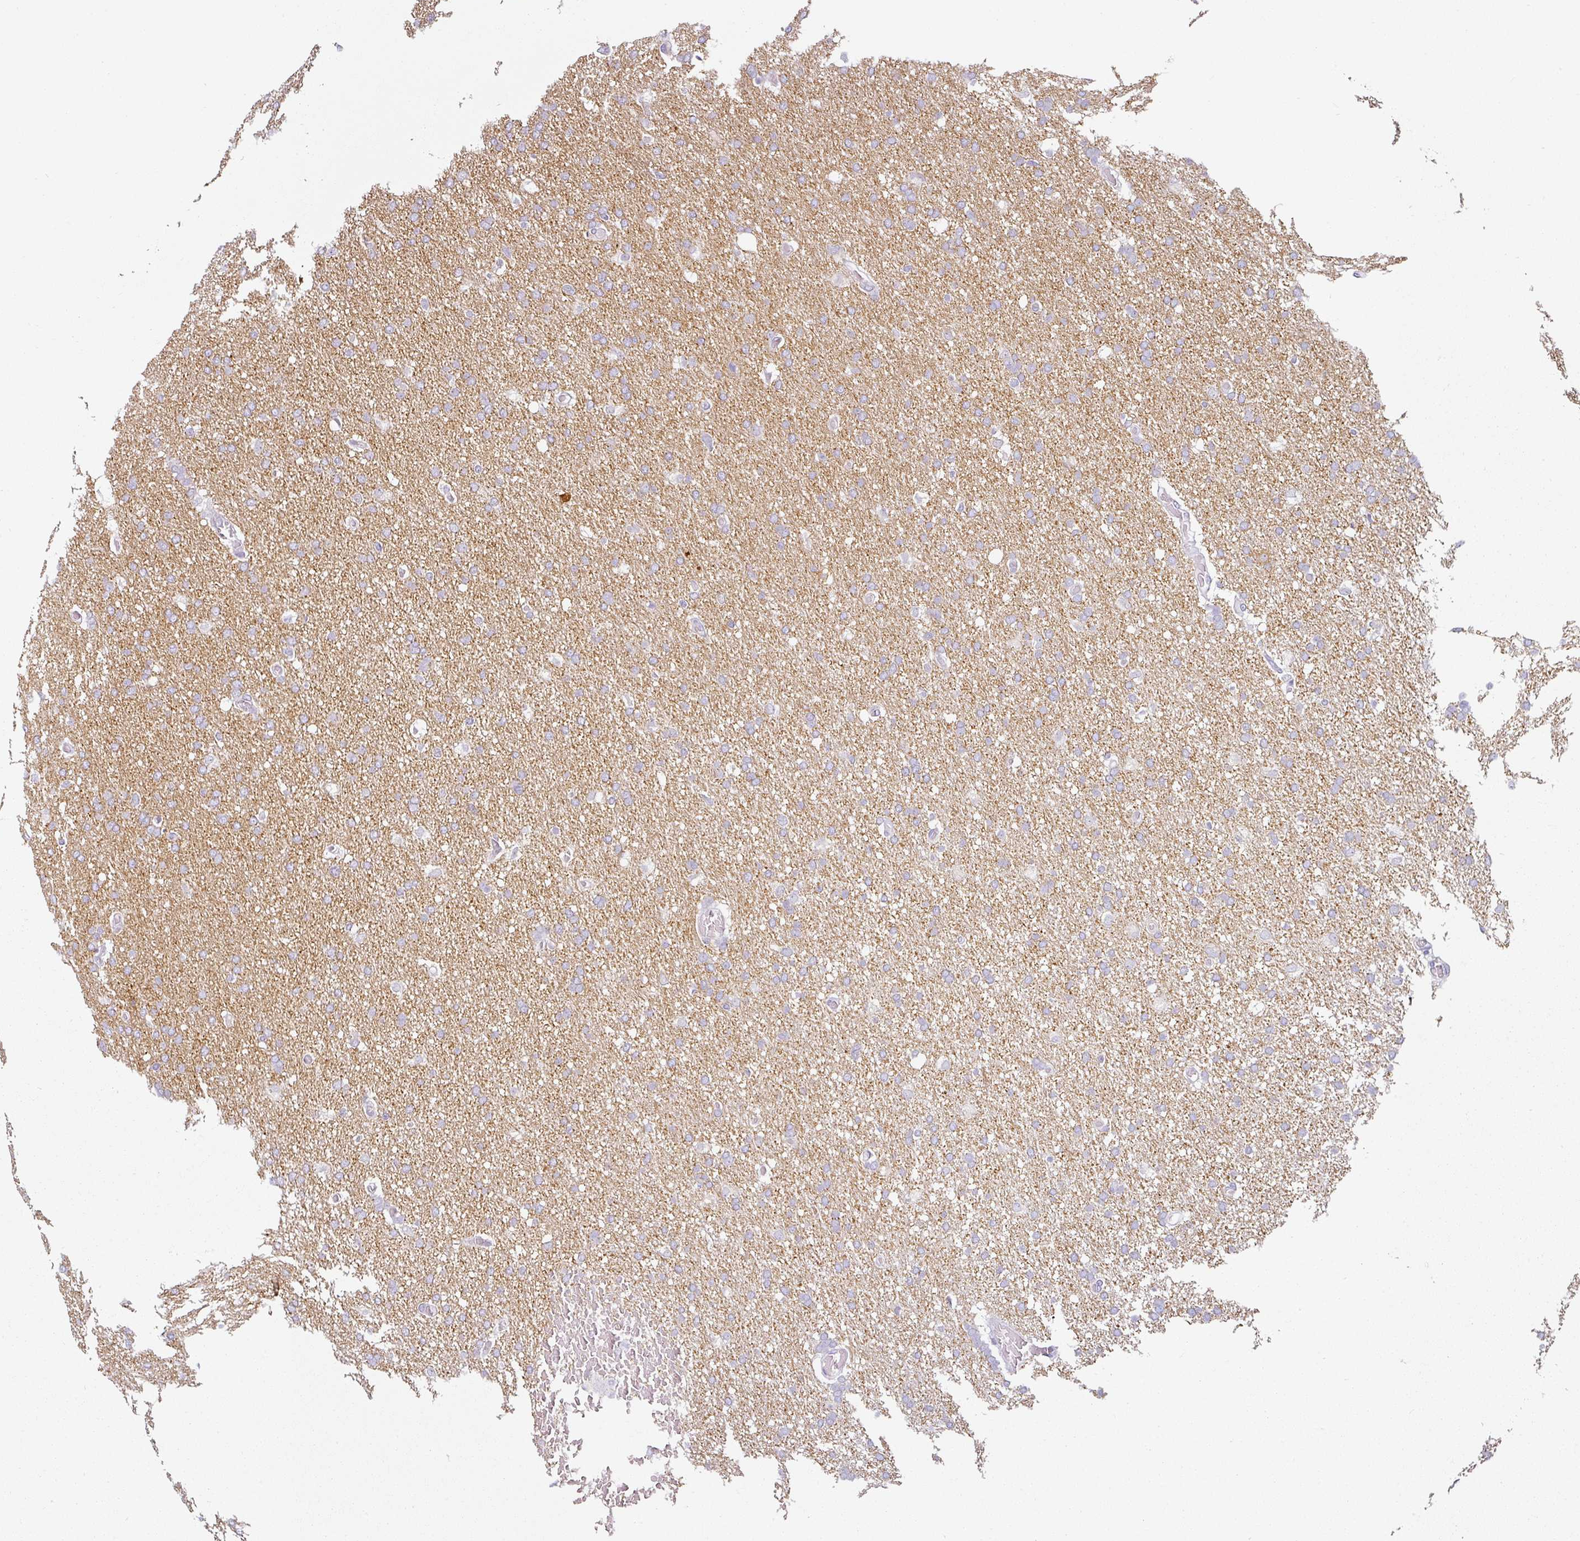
{"staining": {"intensity": "weak", "quantity": "25%-75%", "location": "cytoplasmic/membranous"}, "tissue": "glioma", "cell_type": "Tumor cells", "image_type": "cancer", "snomed": [{"axis": "morphology", "description": "Glioma, malignant, High grade"}, {"axis": "topography", "description": "Cerebral cortex"}], "caption": "An immunohistochemistry photomicrograph of tumor tissue is shown. Protein staining in brown labels weak cytoplasmic/membranous positivity in glioma within tumor cells.", "gene": "CAP2", "patient": {"sex": "female", "age": 36}}